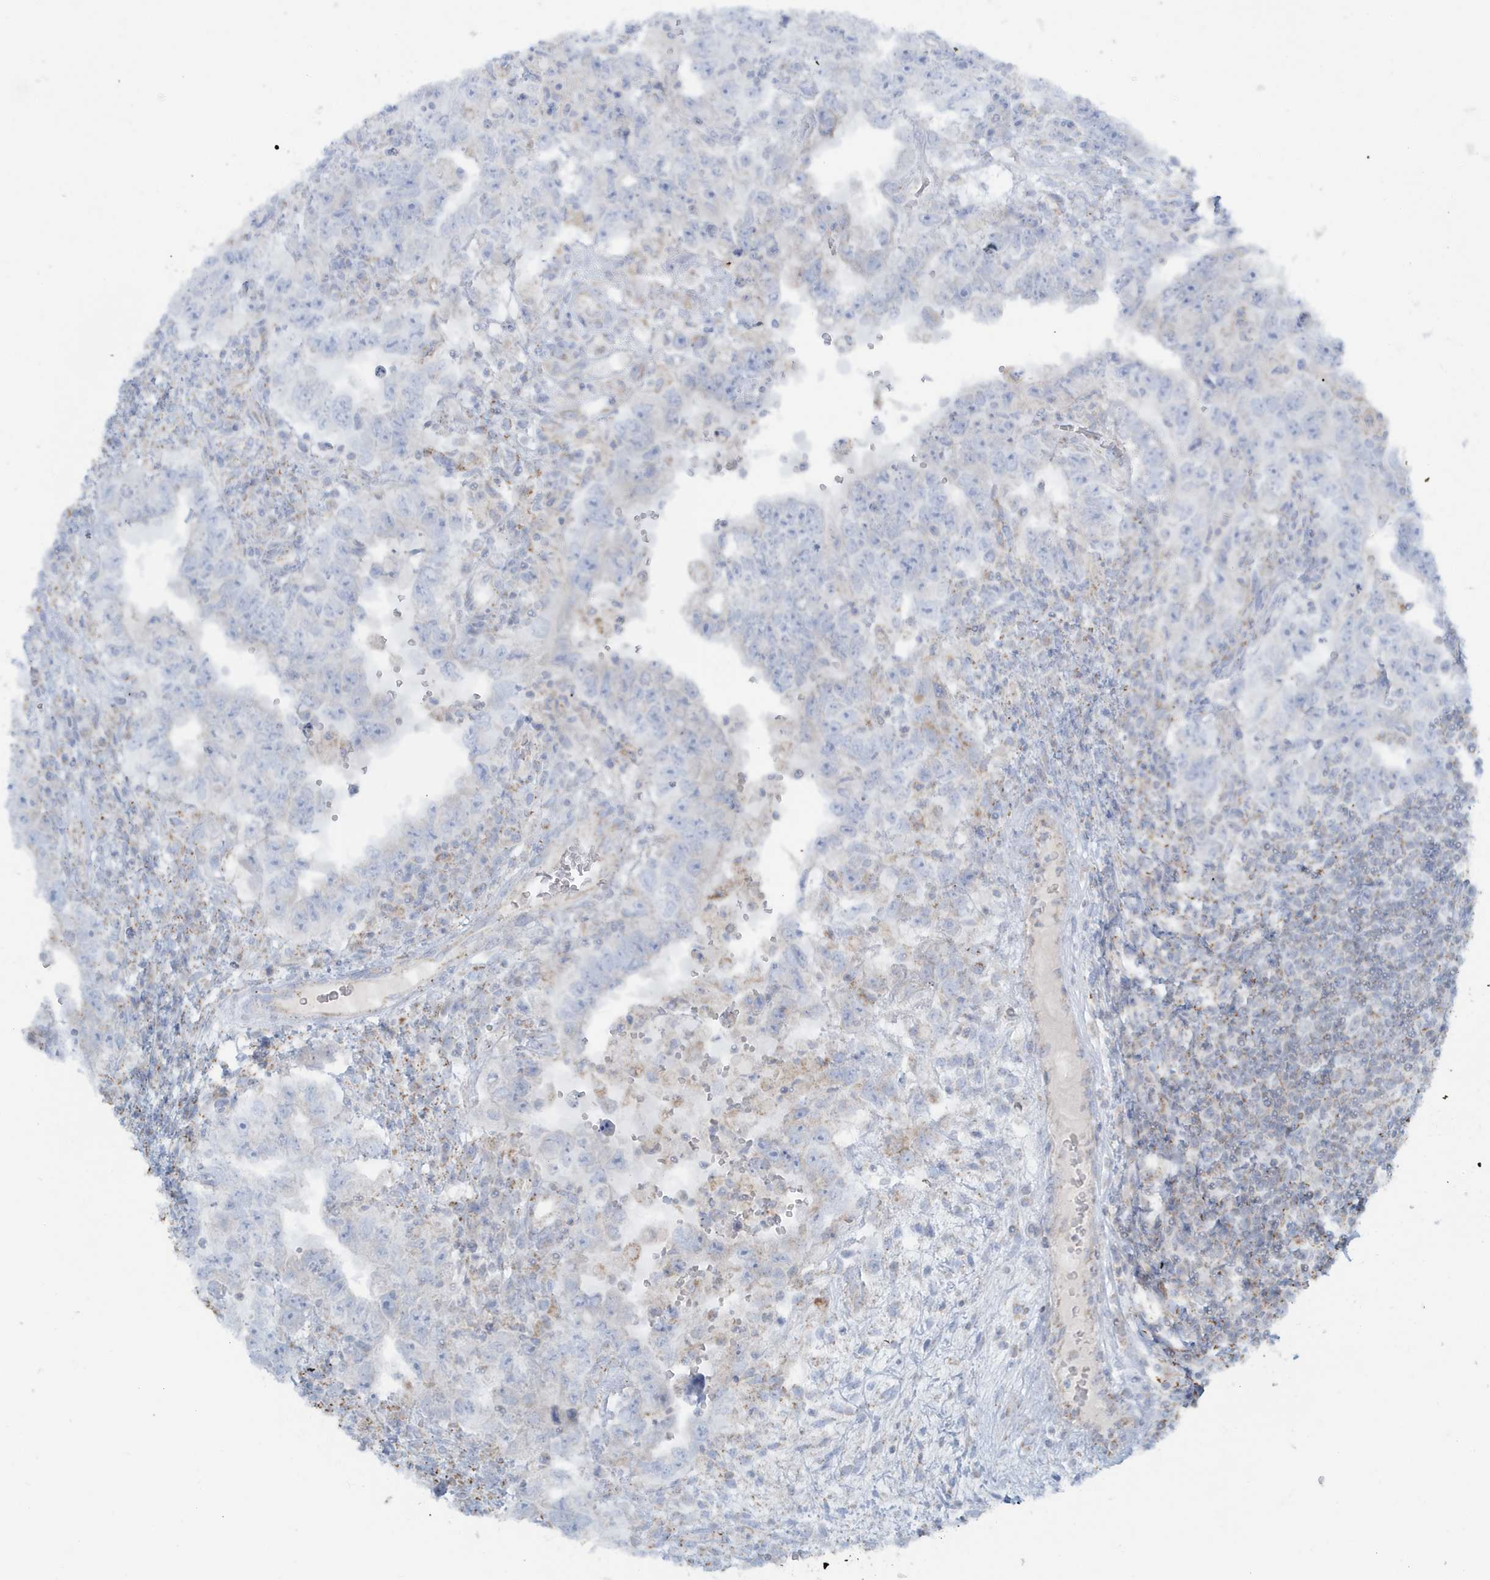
{"staining": {"intensity": "negative", "quantity": "none", "location": "none"}, "tissue": "testis cancer", "cell_type": "Tumor cells", "image_type": "cancer", "snomed": [{"axis": "morphology", "description": "Carcinoma, Embryonal, NOS"}, {"axis": "topography", "description": "Testis"}], "caption": "There is no significant expression in tumor cells of embryonal carcinoma (testis).", "gene": "RAB11FIP3", "patient": {"sex": "male", "age": 26}}